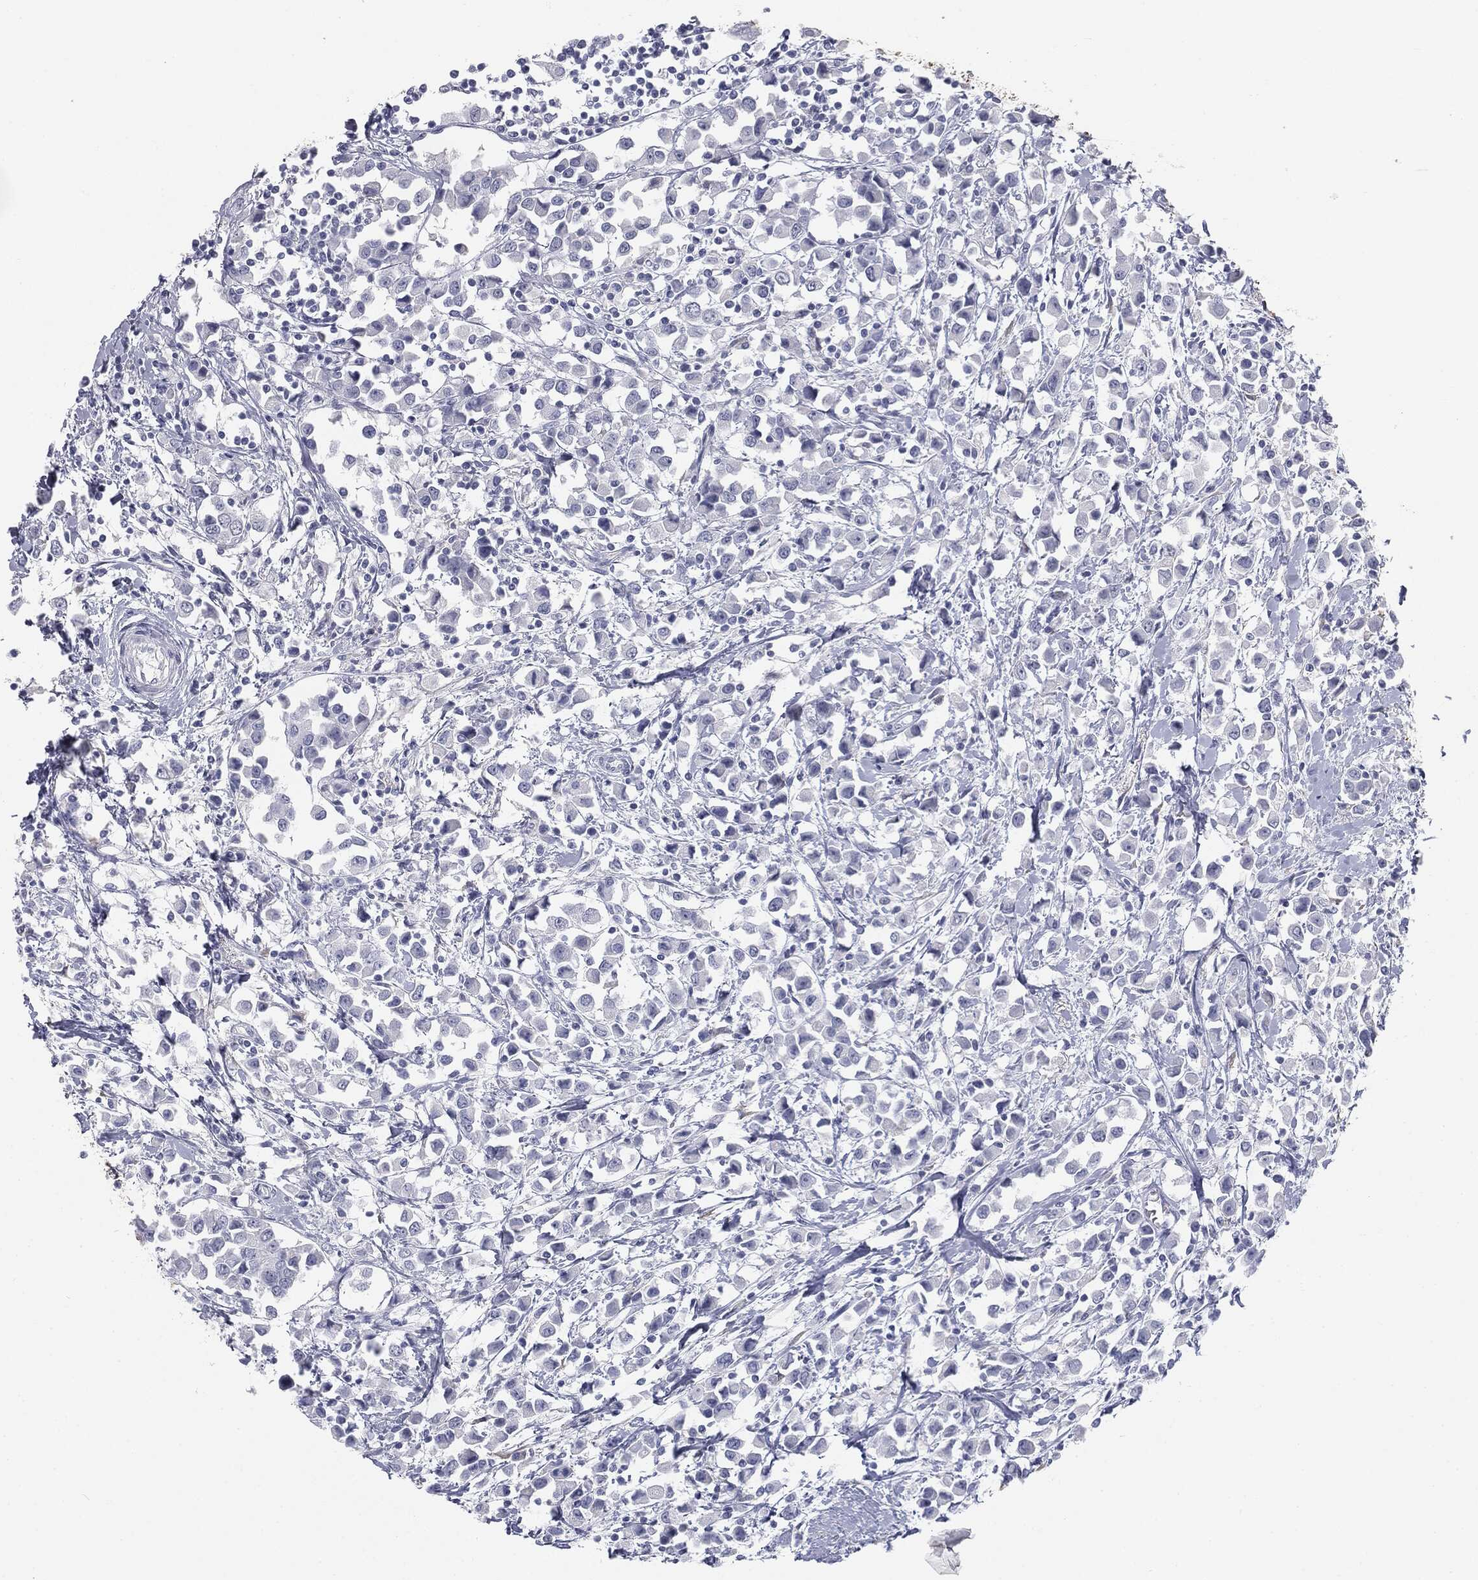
{"staining": {"intensity": "negative", "quantity": "none", "location": "none"}, "tissue": "breast cancer", "cell_type": "Tumor cells", "image_type": "cancer", "snomed": [{"axis": "morphology", "description": "Duct carcinoma"}, {"axis": "topography", "description": "Breast"}], "caption": "Immunohistochemistry of human breast cancer (intraductal carcinoma) exhibits no expression in tumor cells.", "gene": "MUC5AC", "patient": {"sex": "female", "age": 61}}